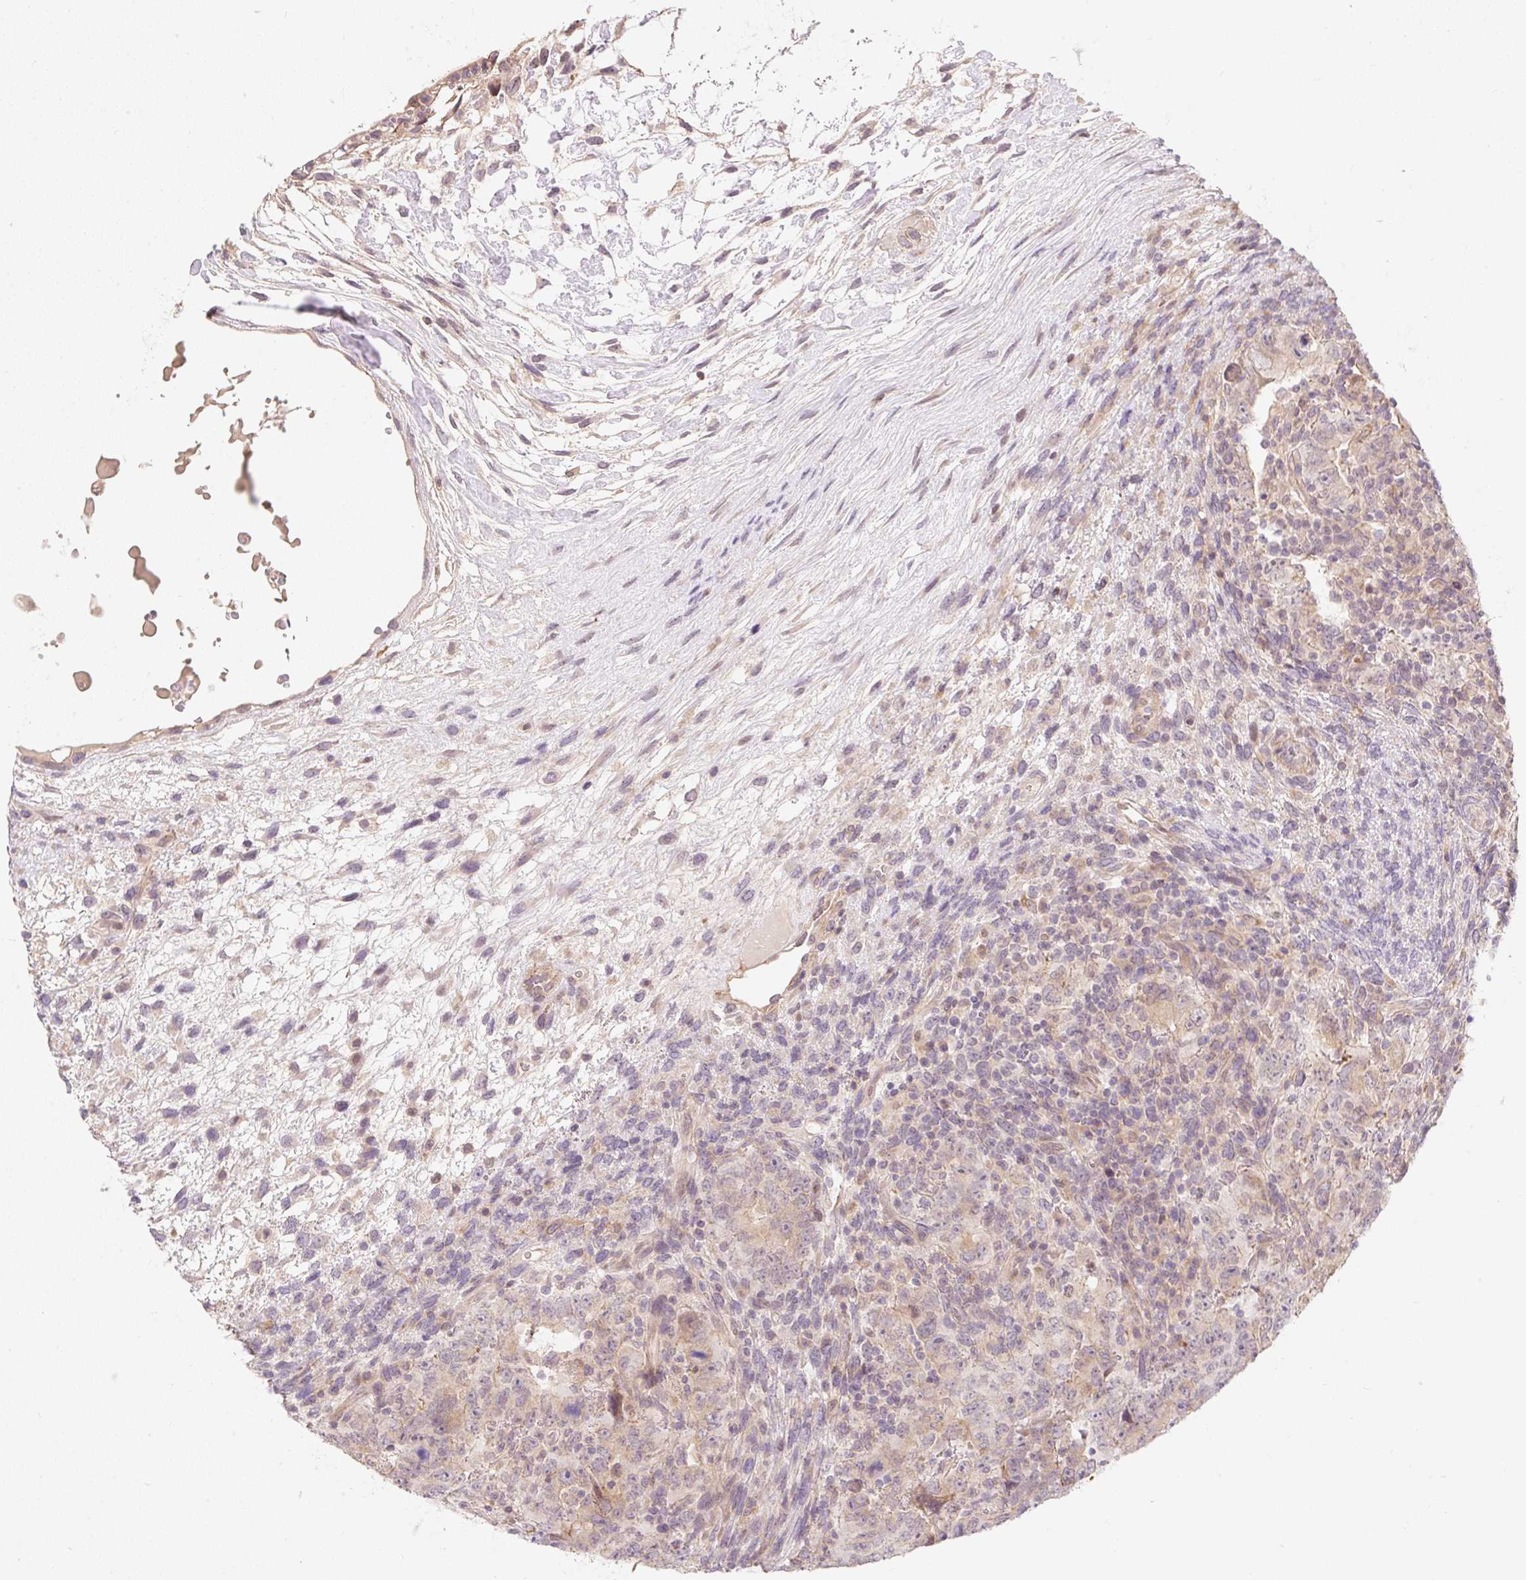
{"staining": {"intensity": "weak", "quantity": "<25%", "location": "cytoplasmic/membranous"}, "tissue": "testis cancer", "cell_type": "Tumor cells", "image_type": "cancer", "snomed": [{"axis": "morphology", "description": "Carcinoma, Embryonal, NOS"}, {"axis": "topography", "description": "Testis"}], "caption": "Histopathology image shows no protein expression in tumor cells of embryonal carcinoma (testis) tissue.", "gene": "EMC10", "patient": {"sex": "male", "age": 24}}